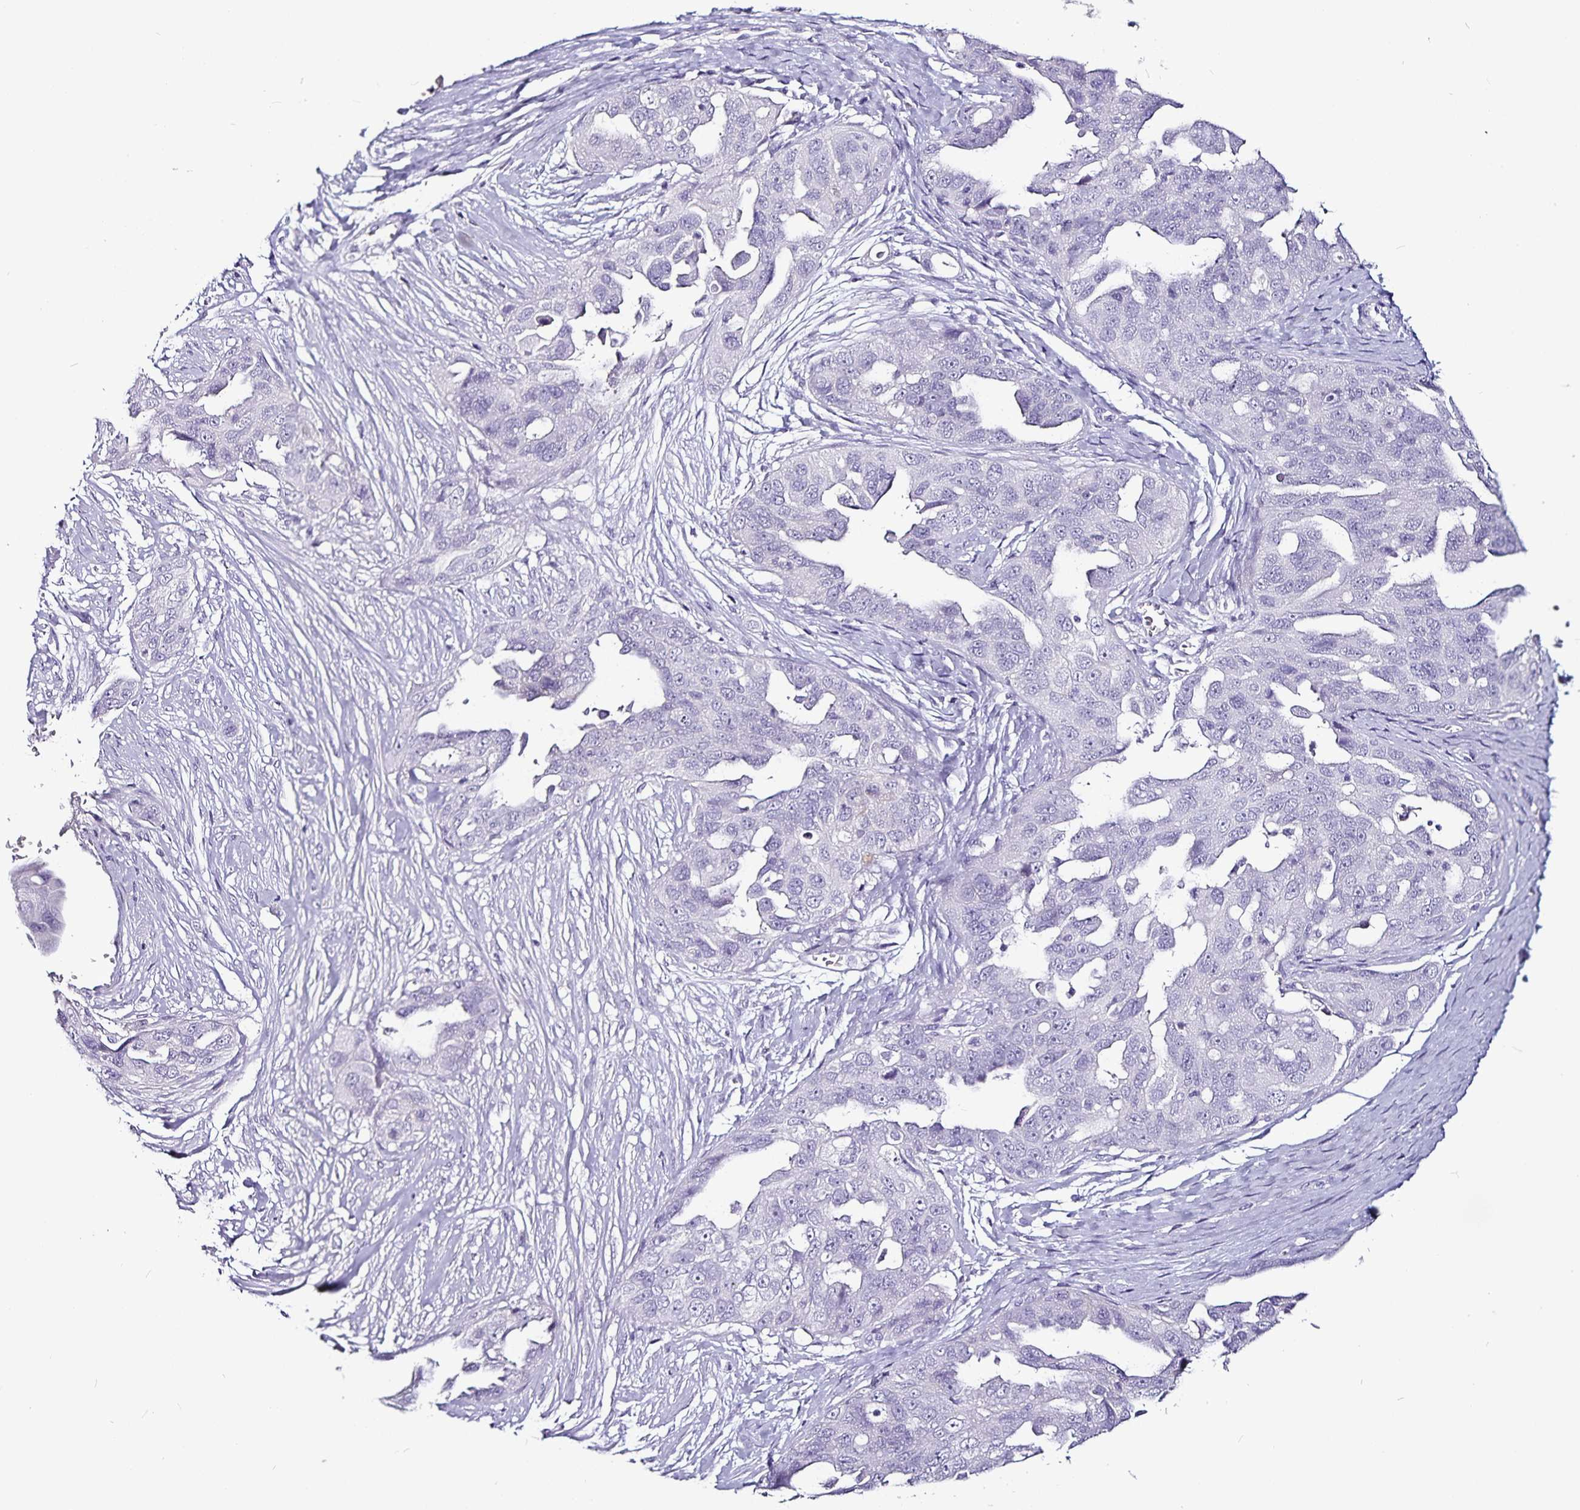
{"staining": {"intensity": "negative", "quantity": "none", "location": "none"}, "tissue": "ovarian cancer", "cell_type": "Tumor cells", "image_type": "cancer", "snomed": [{"axis": "morphology", "description": "Carcinoma, endometroid"}, {"axis": "topography", "description": "Ovary"}], "caption": "This is a micrograph of IHC staining of endometroid carcinoma (ovarian), which shows no expression in tumor cells.", "gene": "CA12", "patient": {"sex": "female", "age": 70}}